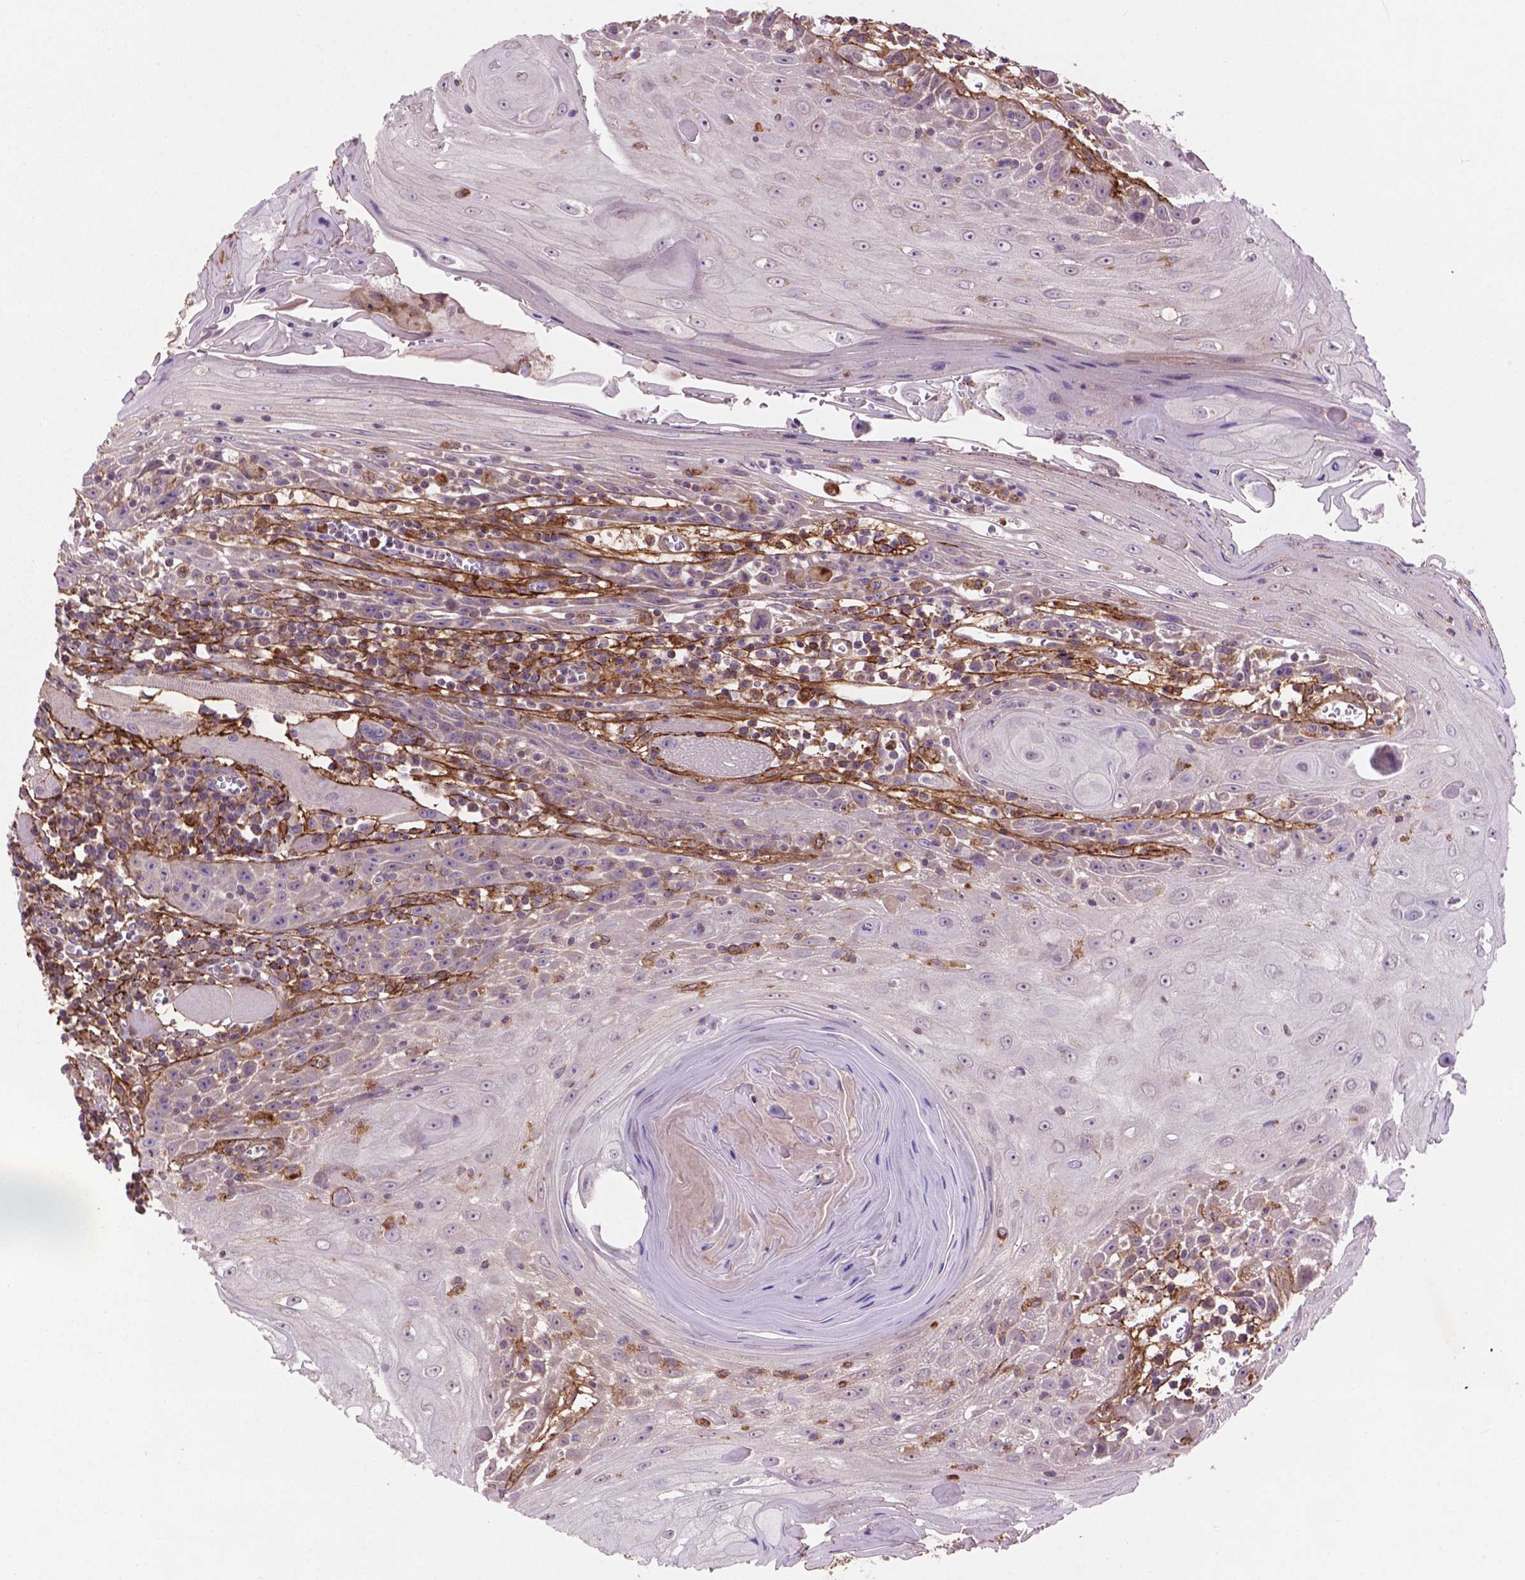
{"staining": {"intensity": "negative", "quantity": "none", "location": "none"}, "tissue": "head and neck cancer", "cell_type": "Tumor cells", "image_type": "cancer", "snomed": [{"axis": "morphology", "description": "Normal tissue, NOS"}, {"axis": "morphology", "description": "Squamous cell carcinoma, NOS"}, {"axis": "topography", "description": "Oral tissue"}, {"axis": "topography", "description": "Head-Neck"}], "caption": "Tumor cells are negative for brown protein staining in head and neck squamous cell carcinoma.", "gene": "LRRC3C", "patient": {"sex": "male", "age": 52}}